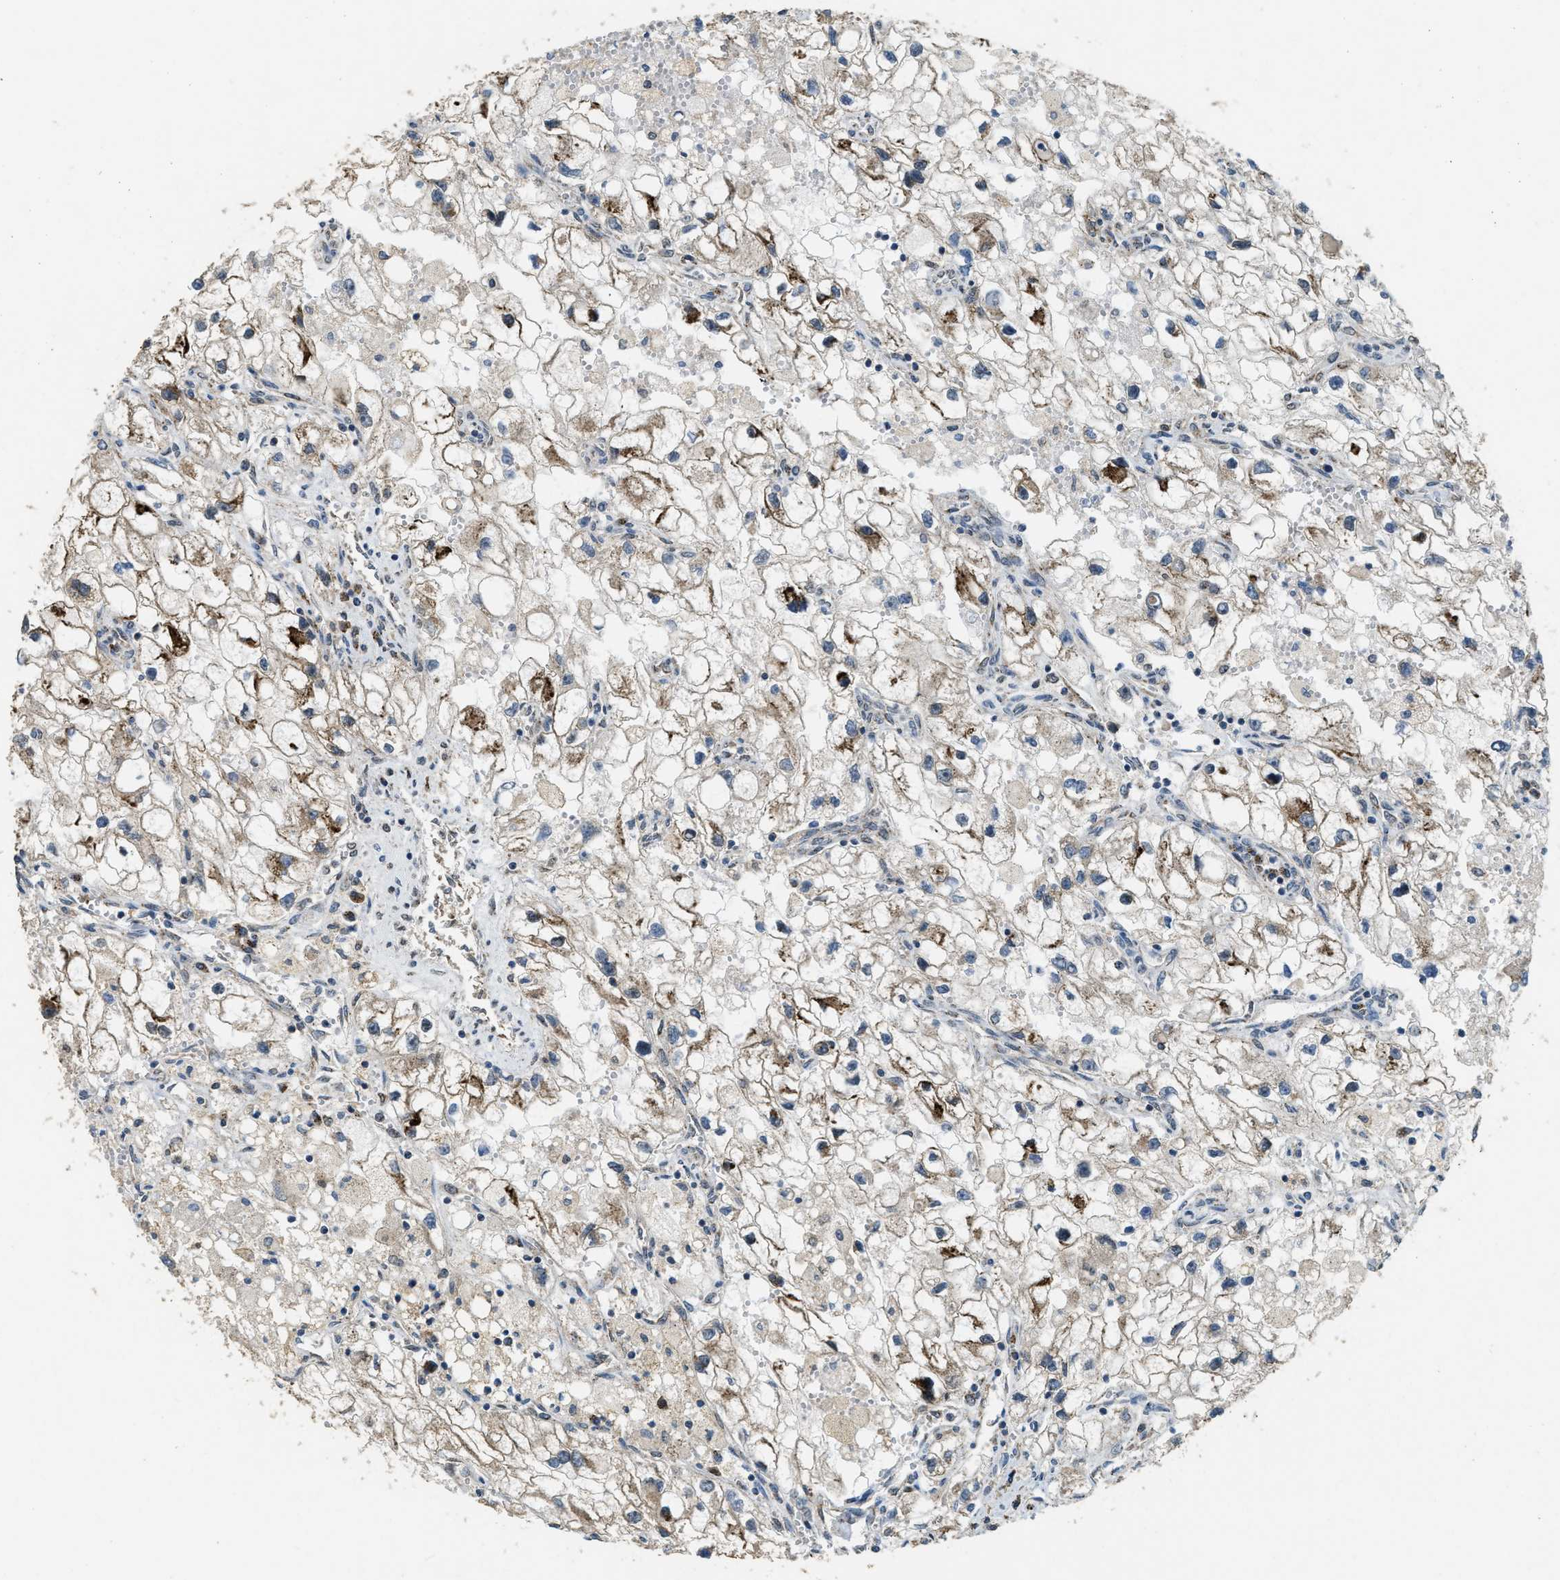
{"staining": {"intensity": "moderate", "quantity": ">75%", "location": "cytoplasmic/membranous"}, "tissue": "renal cancer", "cell_type": "Tumor cells", "image_type": "cancer", "snomed": [{"axis": "morphology", "description": "Adenocarcinoma, NOS"}, {"axis": "topography", "description": "Kidney"}], "caption": "Immunohistochemical staining of renal cancer (adenocarcinoma) shows medium levels of moderate cytoplasmic/membranous positivity in about >75% of tumor cells.", "gene": "IPO7", "patient": {"sex": "female", "age": 70}}